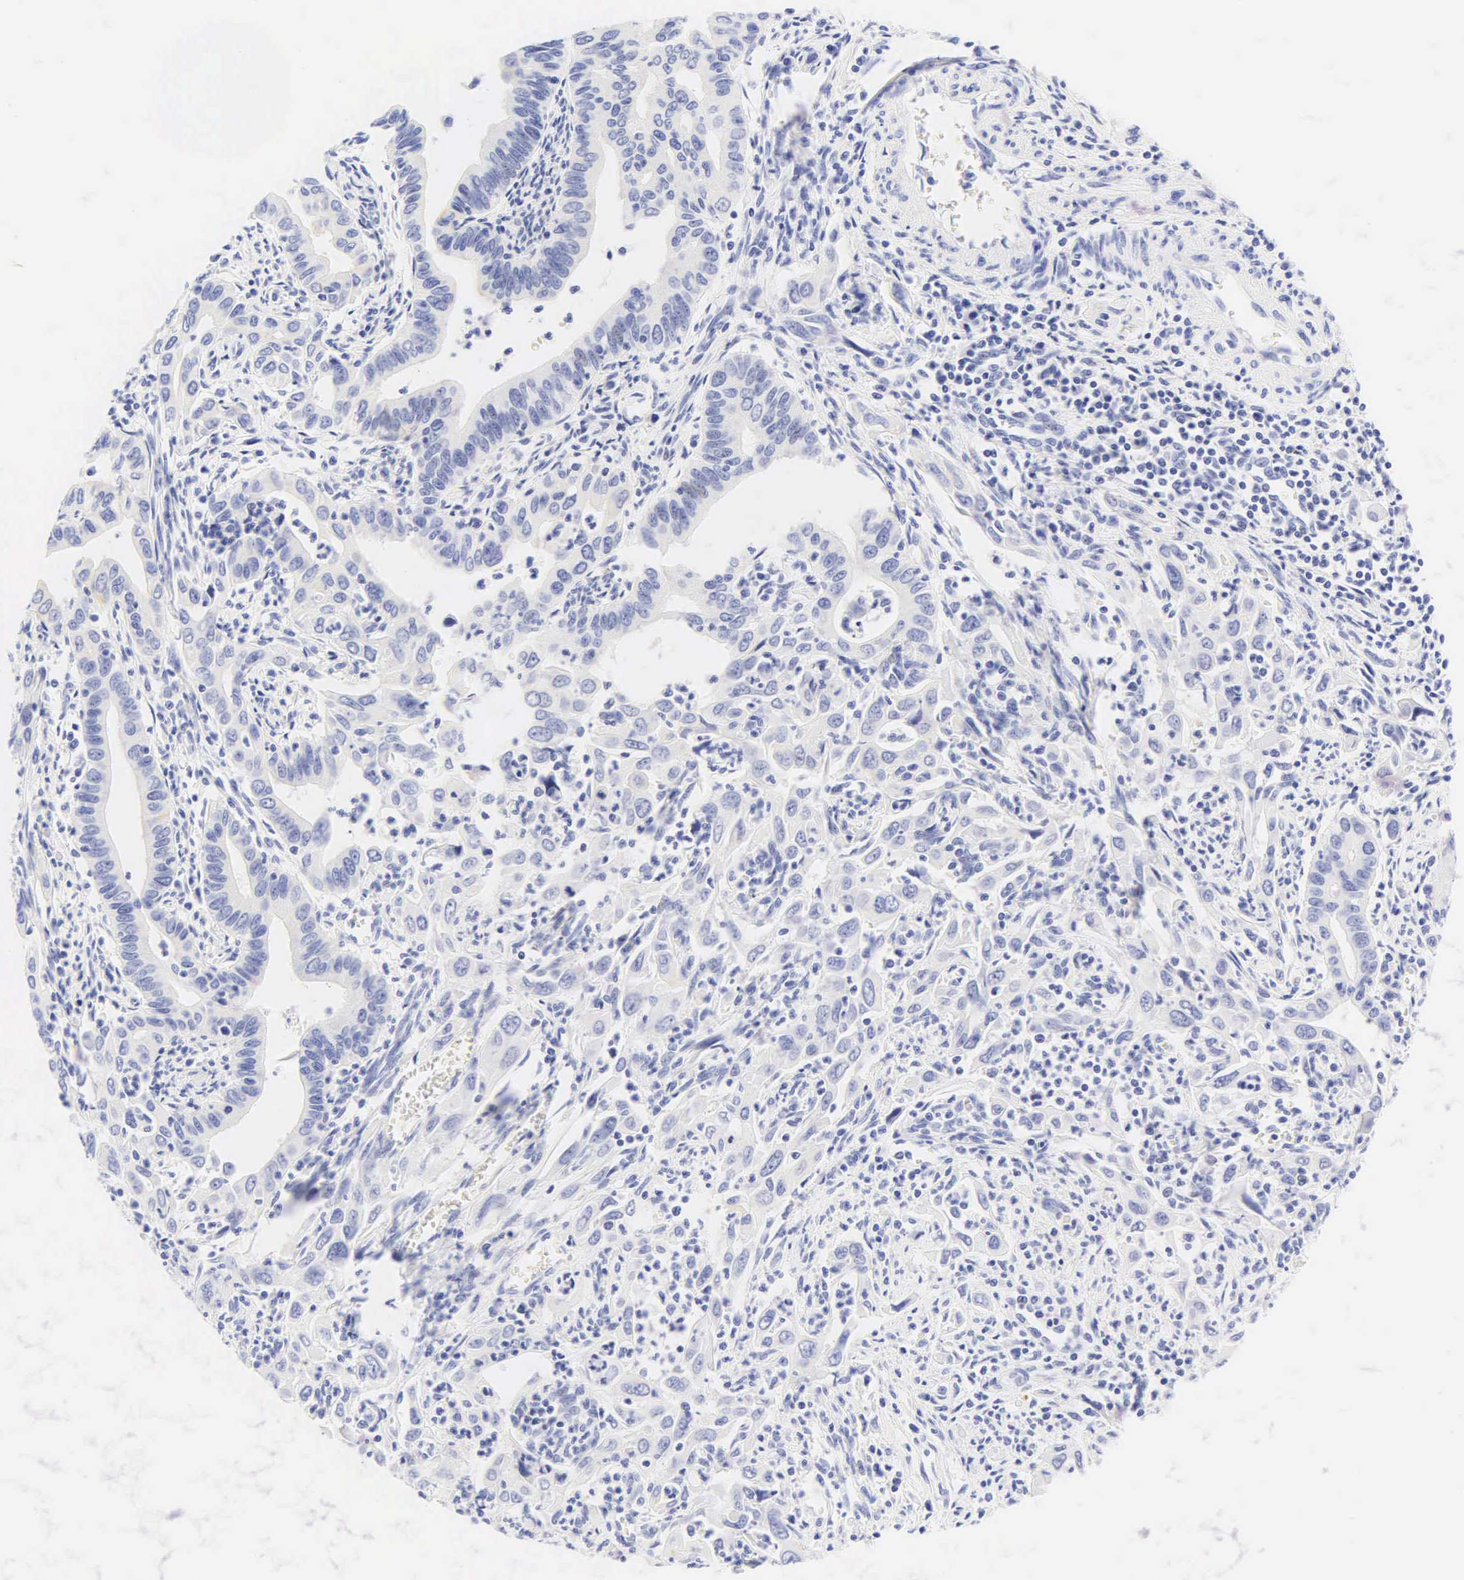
{"staining": {"intensity": "negative", "quantity": "none", "location": "none"}, "tissue": "cervical cancer", "cell_type": "Tumor cells", "image_type": "cancer", "snomed": [{"axis": "morphology", "description": "Normal tissue, NOS"}, {"axis": "morphology", "description": "Adenocarcinoma, NOS"}, {"axis": "topography", "description": "Cervix"}], "caption": "The micrograph displays no staining of tumor cells in cervical adenocarcinoma.", "gene": "KRT20", "patient": {"sex": "female", "age": 34}}